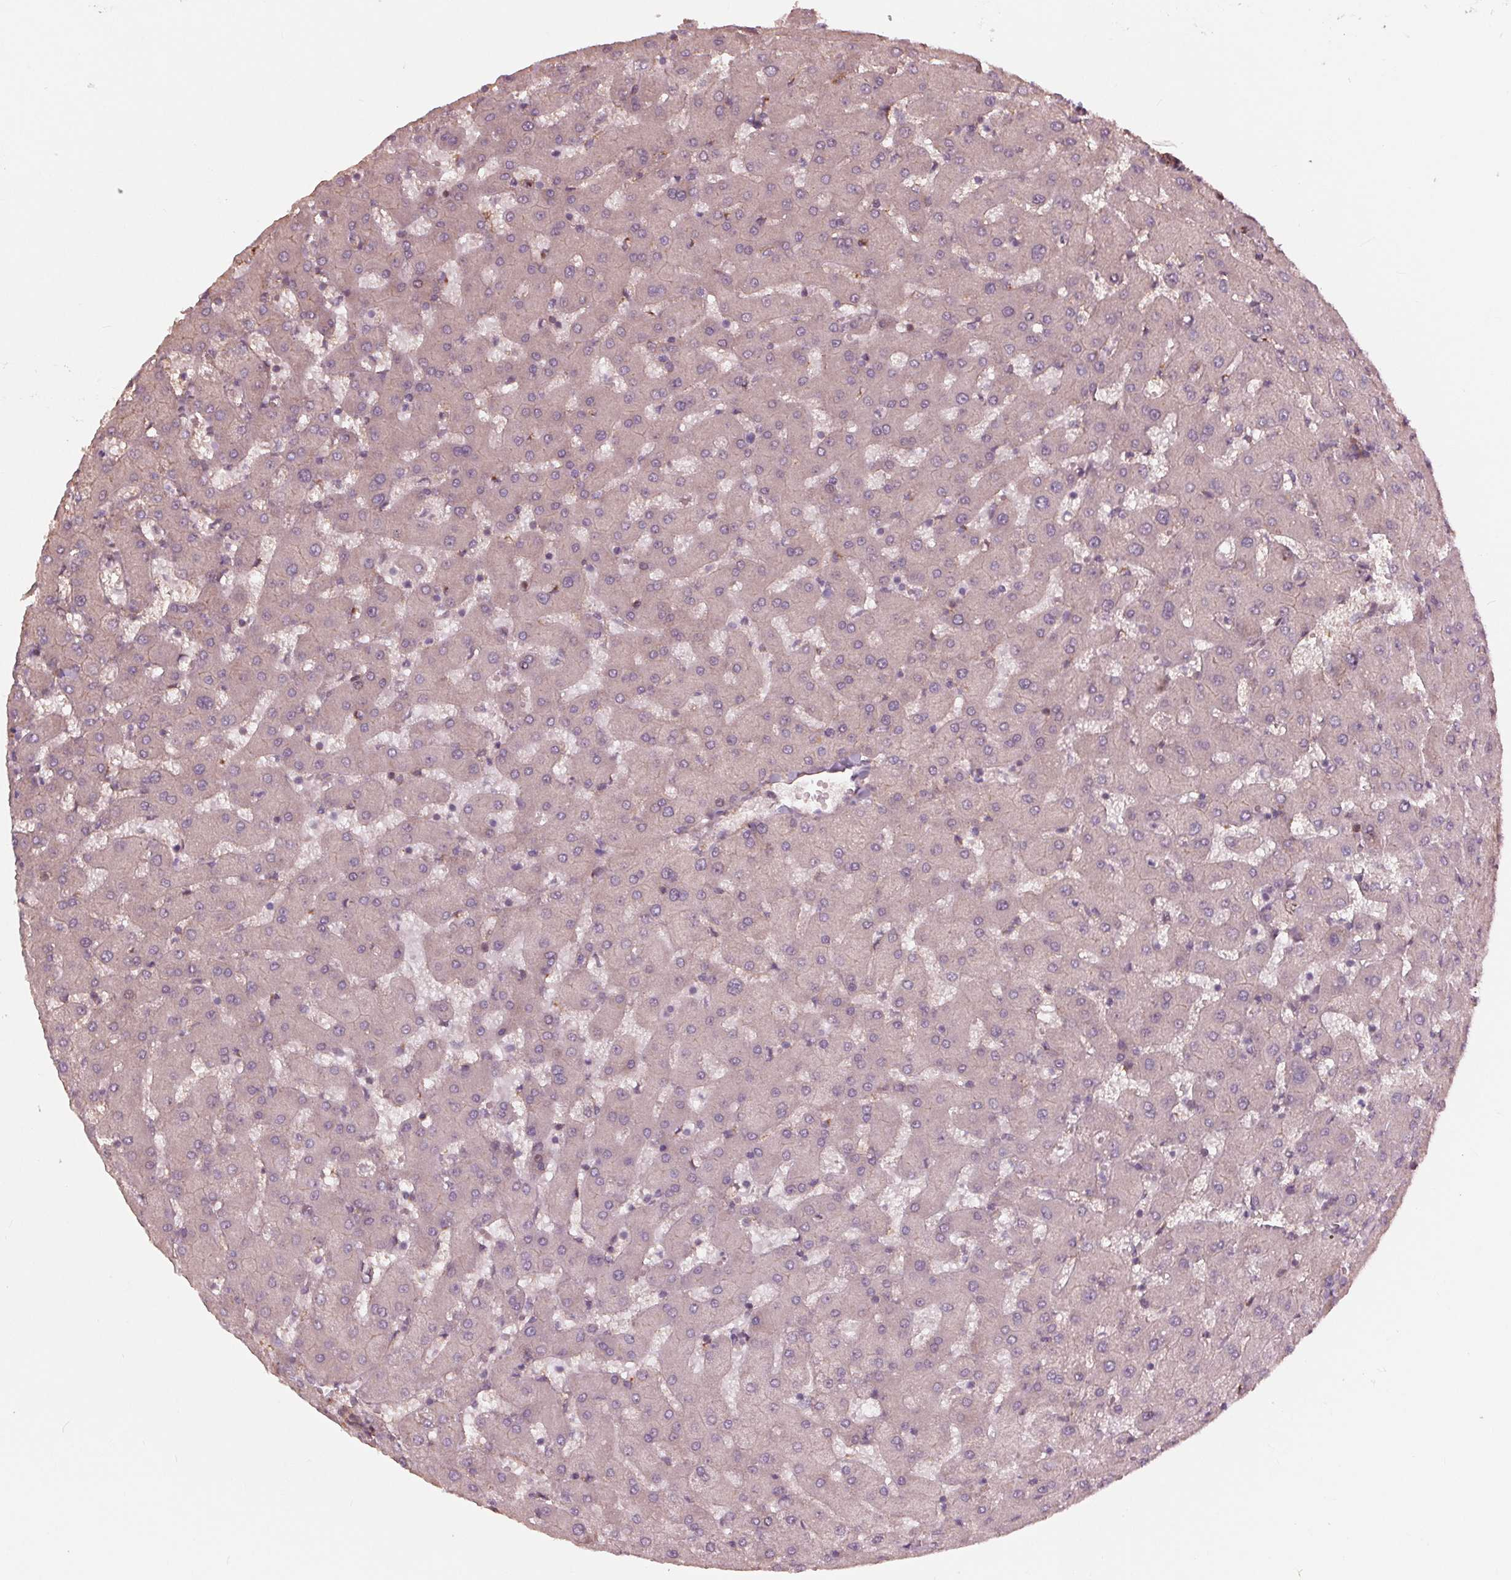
{"staining": {"intensity": "negative", "quantity": "none", "location": "none"}, "tissue": "liver", "cell_type": "Cholangiocytes", "image_type": "normal", "snomed": [{"axis": "morphology", "description": "Normal tissue, NOS"}, {"axis": "topography", "description": "Liver"}], "caption": "Cholangiocytes show no significant protein positivity in unremarkable liver. (IHC, brightfield microscopy, high magnification).", "gene": "TXNIP", "patient": {"sex": "female", "age": 63}}